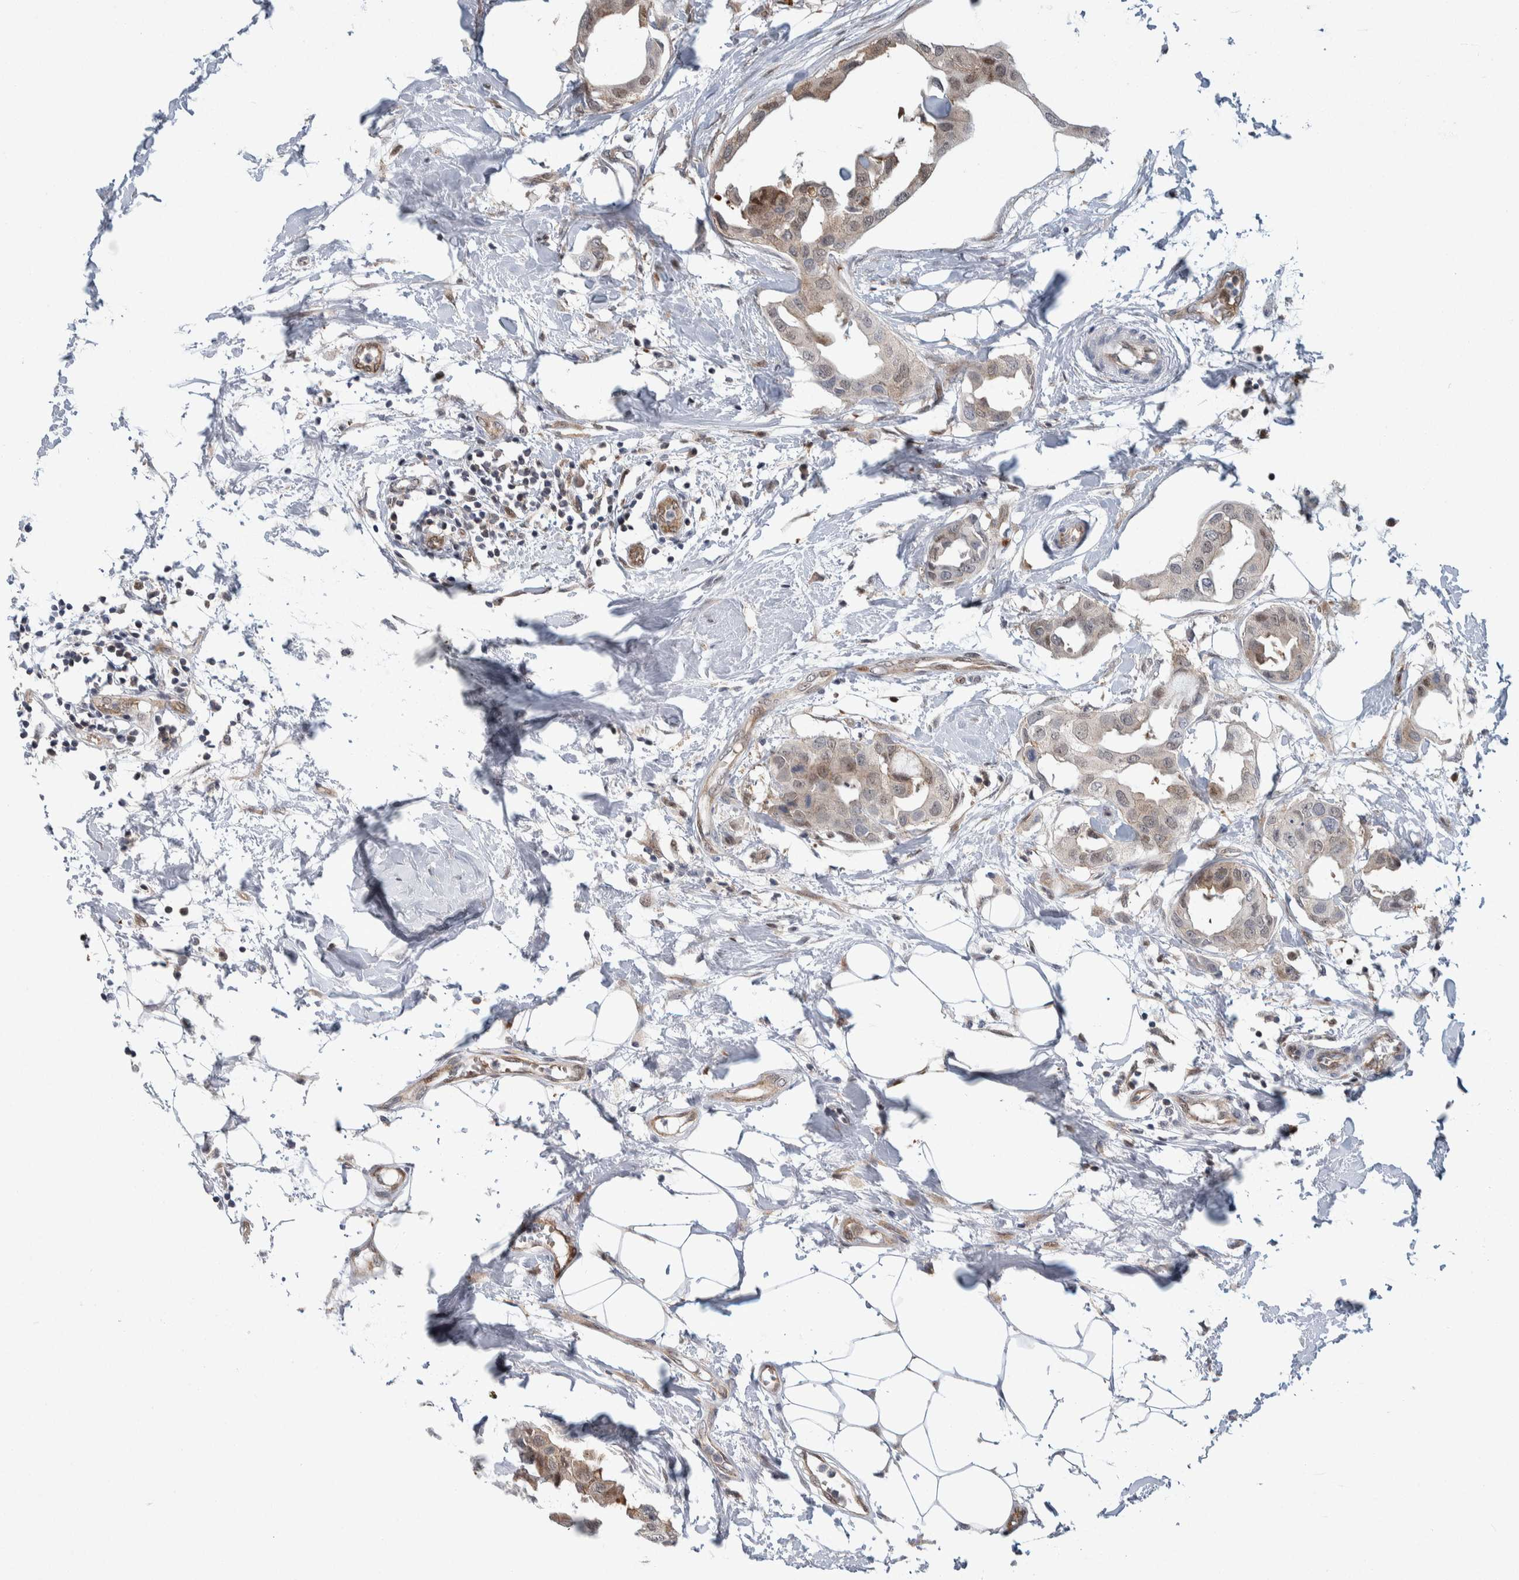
{"staining": {"intensity": "weak", "quantity": "<25%", "location": "cytoplasmic/membranous"}, "tissue": "breast cancer", "cell_type": "Tumor cells", "image_type": "cancer", "snomed": [{"axis": "morphology", "description": "Duct carcinoma"}, {"axis": "topography", "description": "Breast"}], "caption": "Tumor cells show no significant protein staining in invasive ductal carcinoma (breast). The staining is performed using DAB brown chromogen with nuclei counter-stained in using hematoxylin.", "gene": "PTPA", "patient": {"sex": "female", "age": 40}}